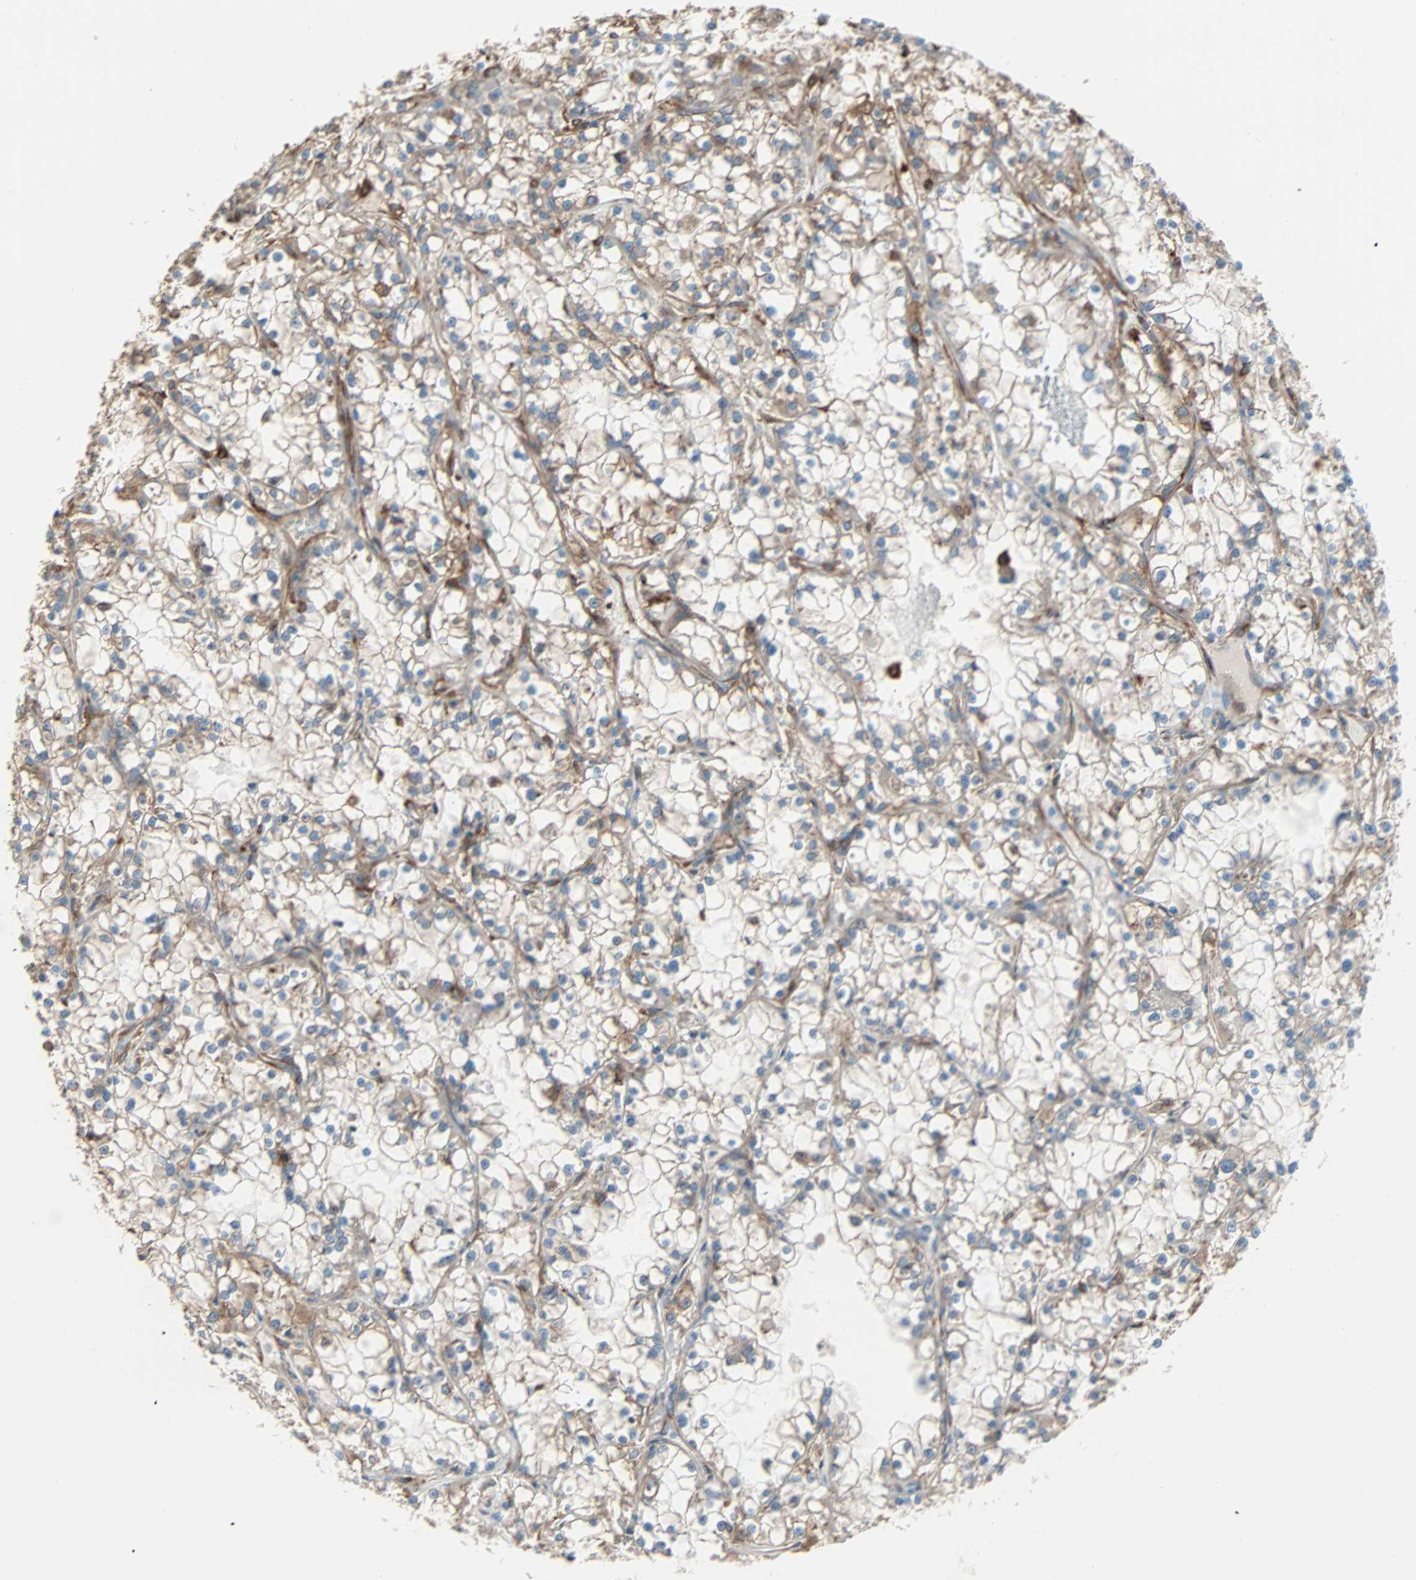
{"staining": {"intensity": "moderate", "quantity": "25%-75%", "location": "cytoplasmic/membranous"}, "tissue": "renal cancer", "cell_type": "Tumor cells", "image_type": "cancer", "snomed": [{"axis": "morphology", "description": "Adenocarcinoma, NOS"}, {"axis": "topography", "description": "Kidney"}], "caption": "Protein expression analysis of renal cancer shows moderate cytoplasmic/membranous positivity in approximately 25%-75% of tumor cells.", "gene": "EPB41L2", "patient": {"sex": "female", "age": 52}}